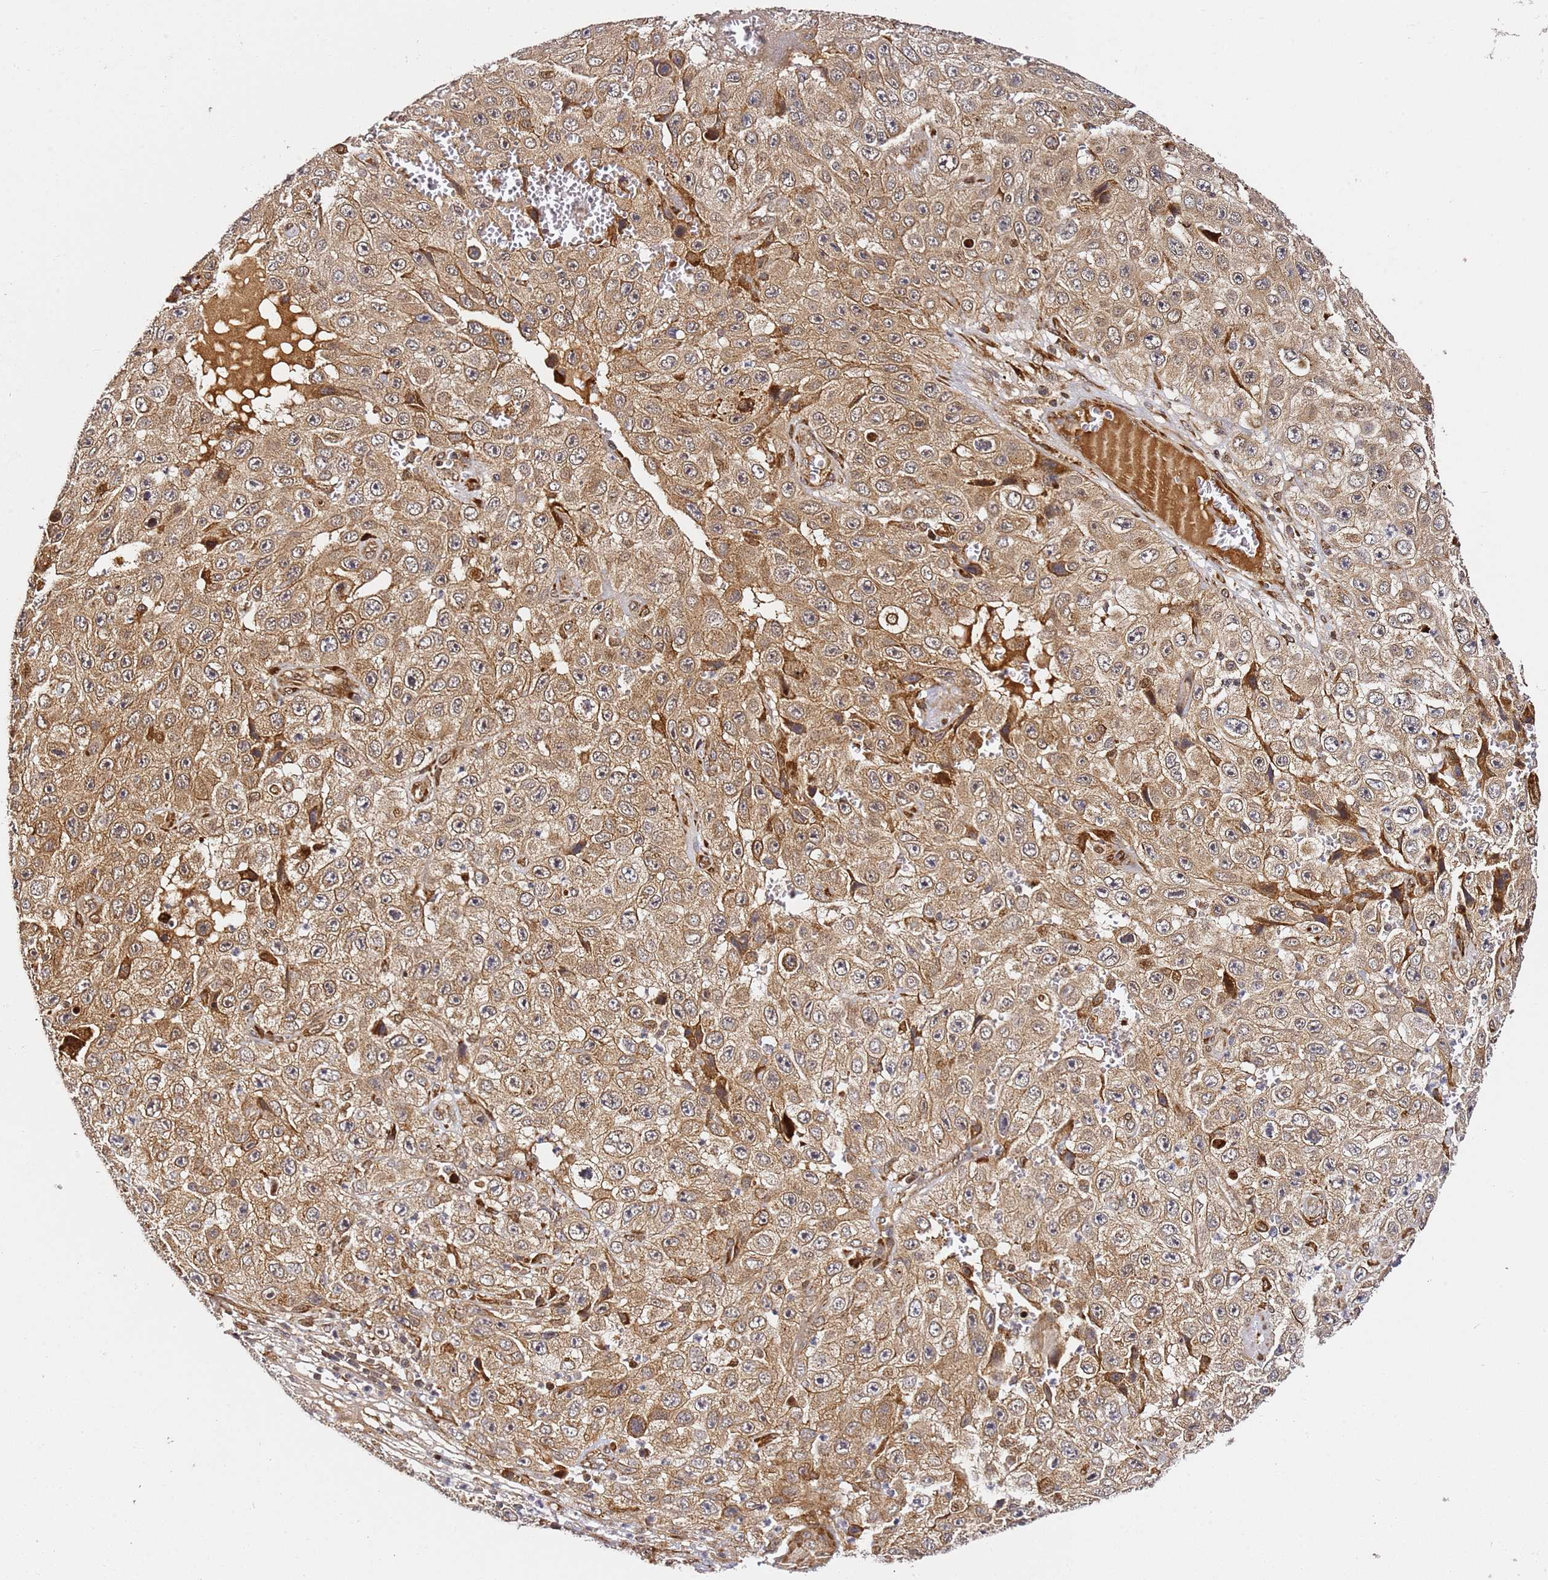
{"staining": {"intensity": "moderate", "quantity": ">75%", "location": "cytoplasmic/membranous,nuclear"}, "tissue": "skin cancer", "cell_type": "Tumor cells", "image_type": "cancer", "snomed": [{"axis": "morphology", "description": "Squamous cell carcinoma, NOS"}, {"axis": "topography", "description": "Skin"}], "caption": "Immunohistochemistry of human skin cancer (squamous cell carcinoma) displays medium levels of moderate cytoplasmic/membranous and nuclear expression in approximately >75% of tumor cells.", "gene": "SMOX", "patient": {"sex": "male", "age": 82}}